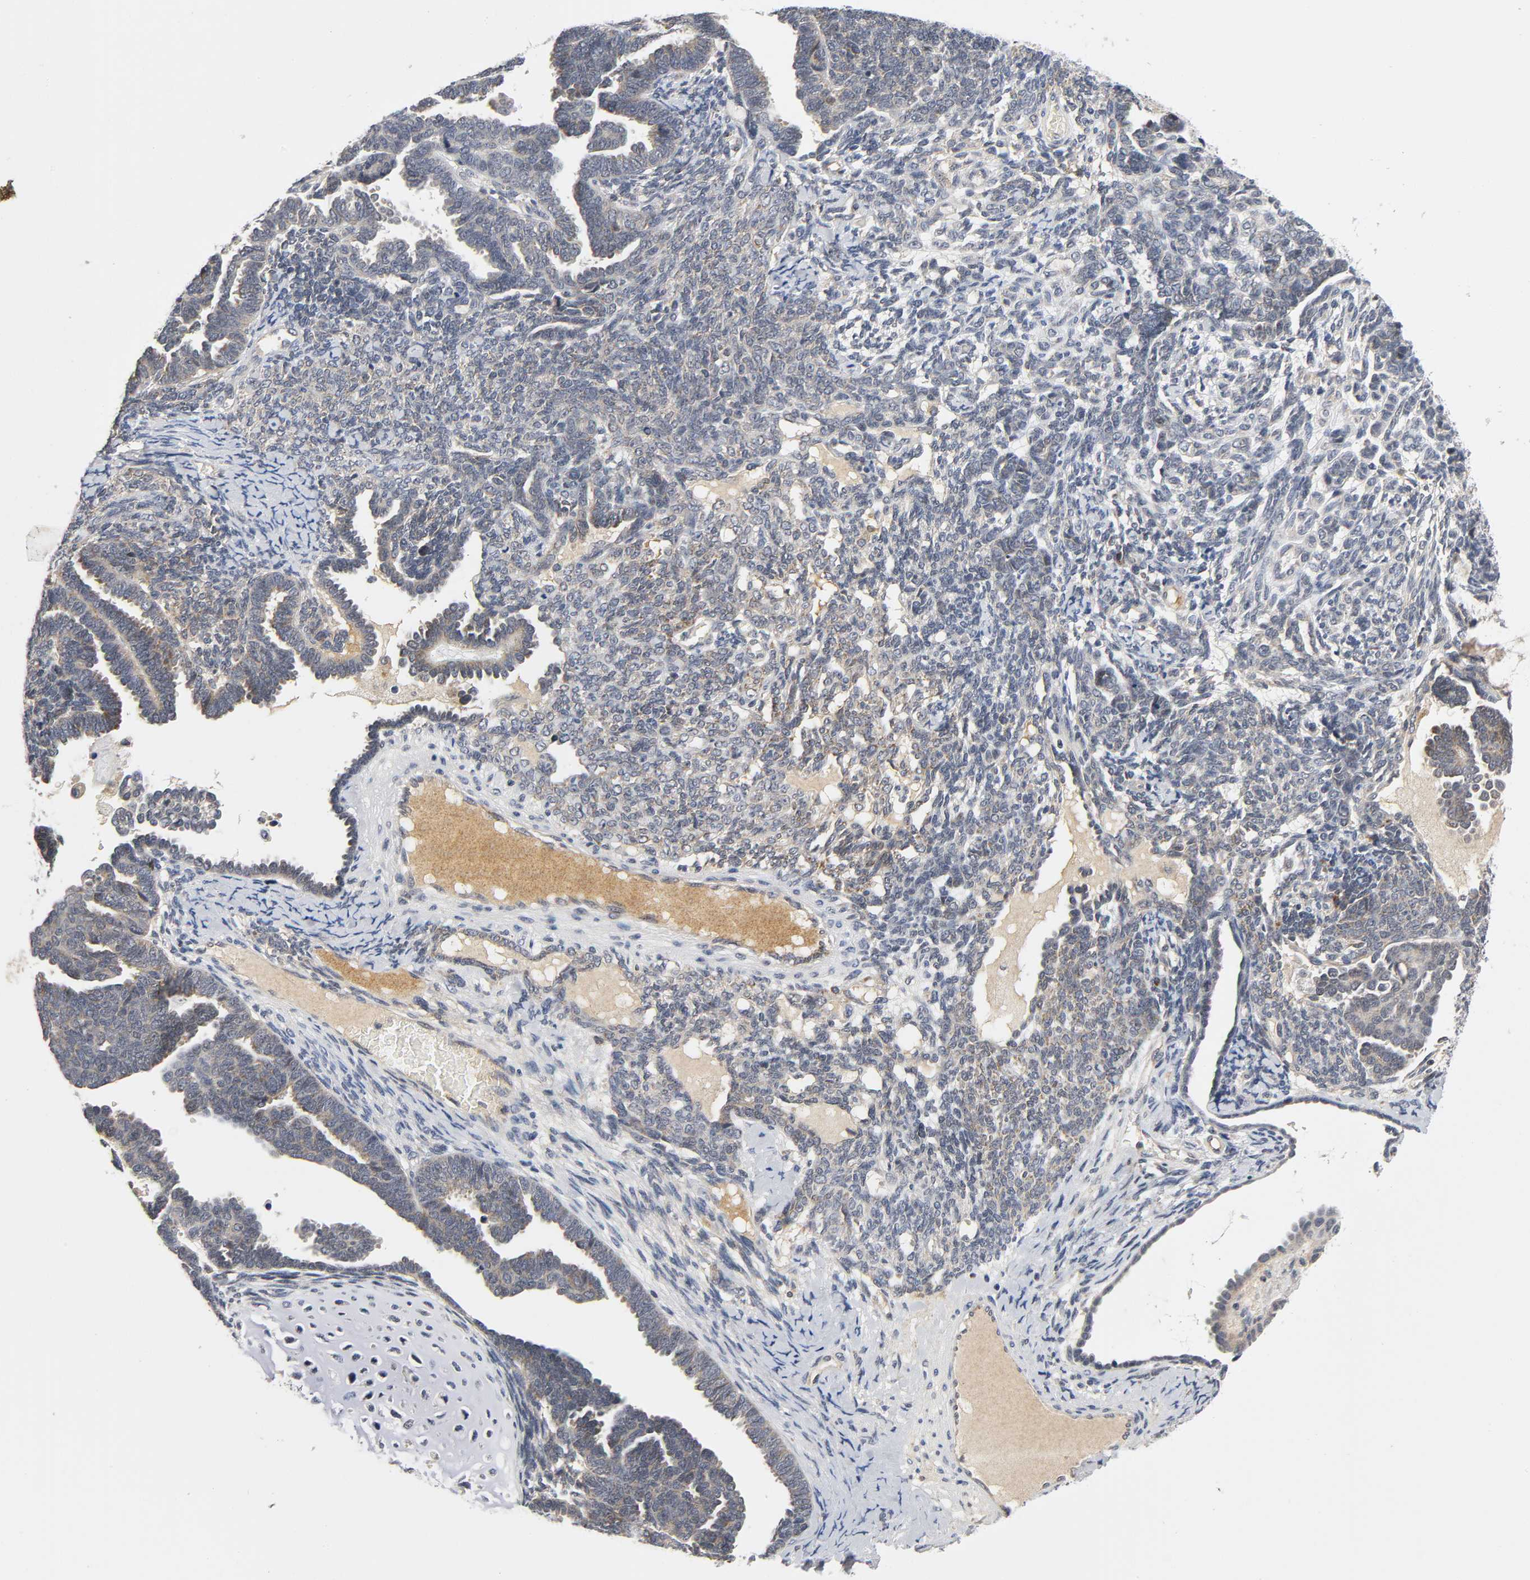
{"staining": {"intensity": "weak", "quantity": "<25%", "location": "cytoplasmic/membranous"}, "tissue": "endometrial cancer", "cell_type": "Tumor cells", "image_type": "cancer", "snomed": [{"axis": "morphology", "description": "Neoplasm, malignant, NOS"}, {"axis": "topography", "description": "Endometrium"}], "caption": "A histopathology image of human endometrial cancer is negative for staining in tumor cells. (DAB (3,3'-diaminobenzidine) immunohistochemistry (IHC) with hematoxylin counter stain).", "gene": "NRP1", "patient": {"sex": "female", "age": 74}}